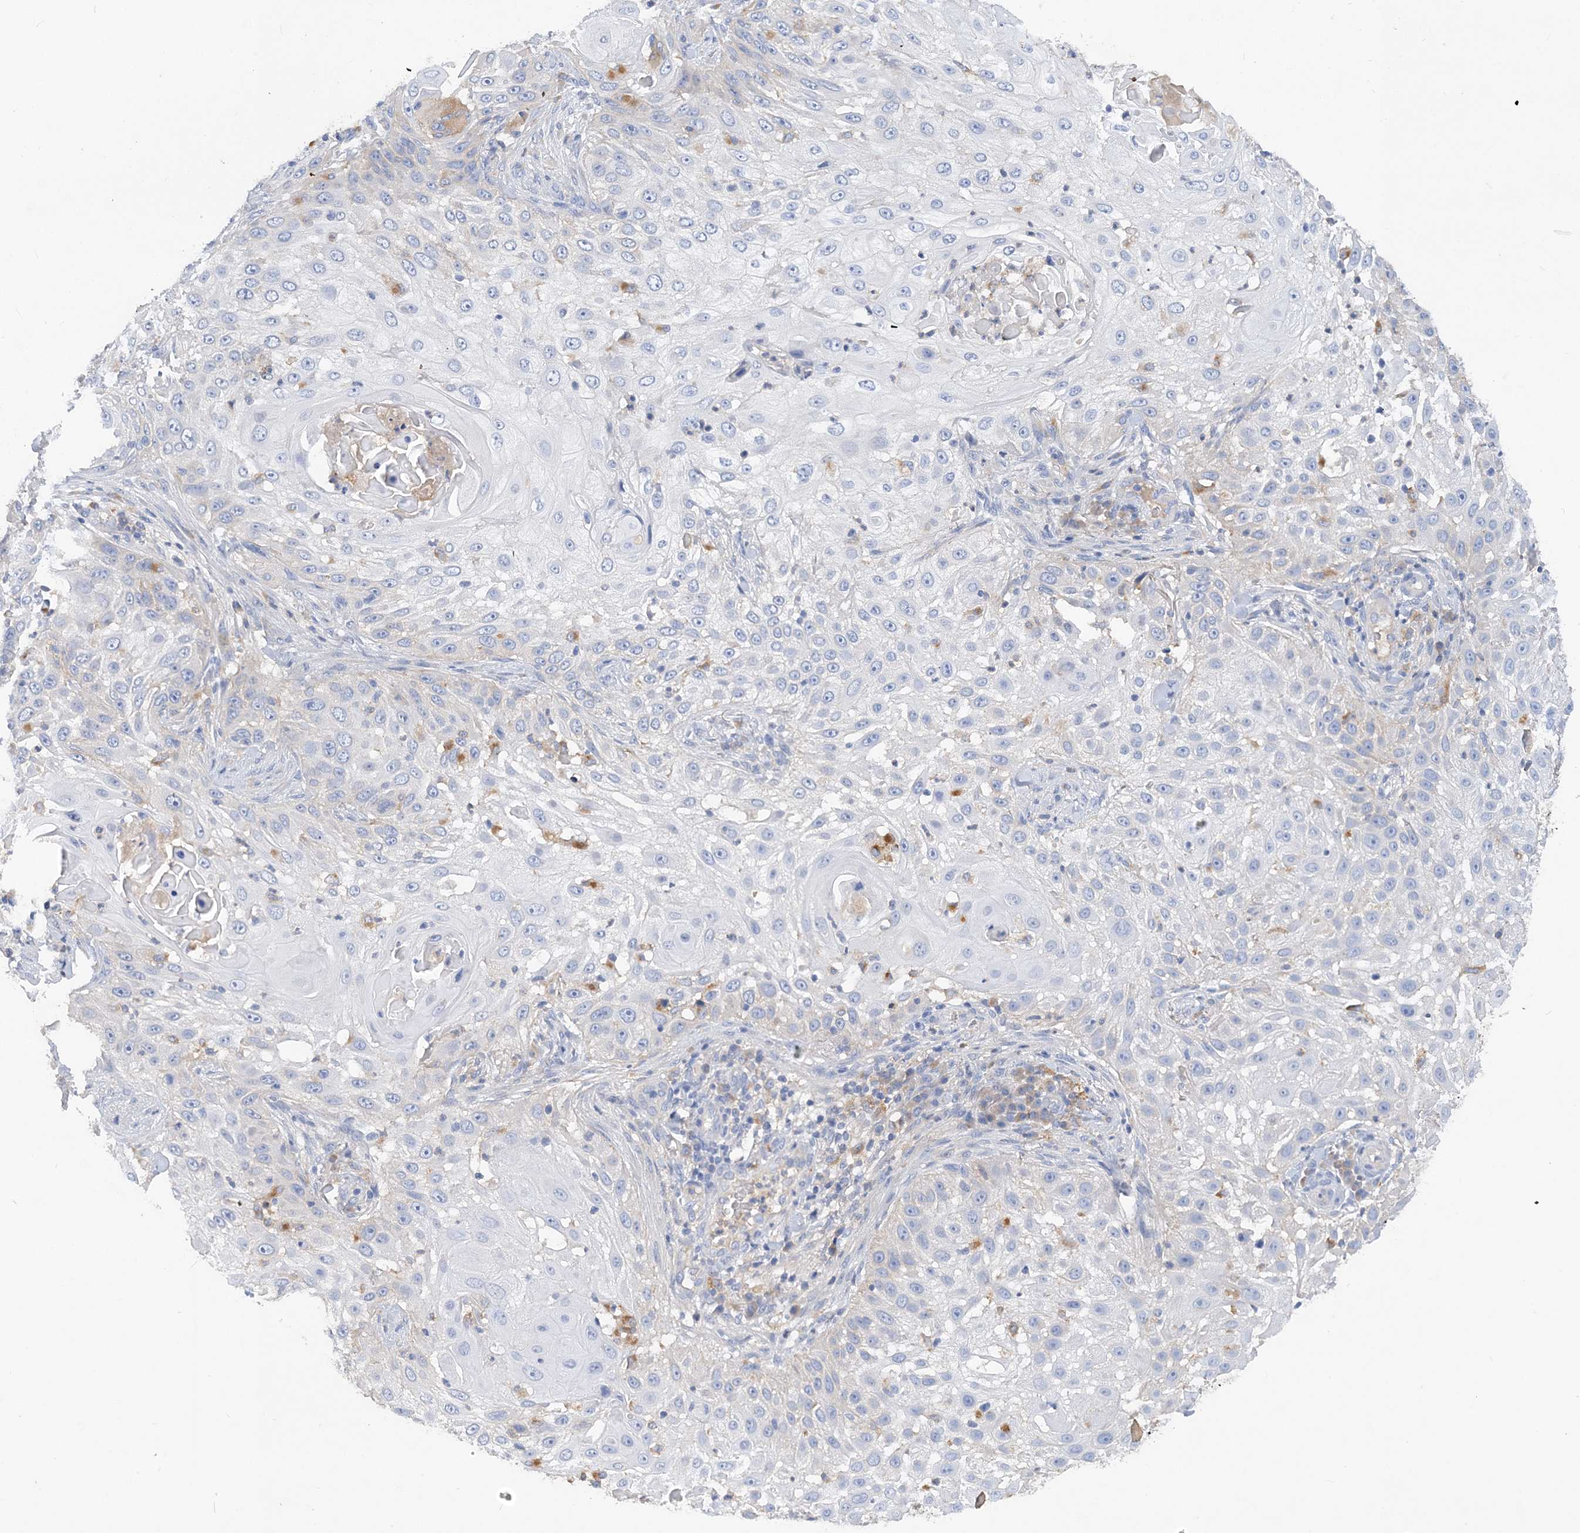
{"staining": {"intensity": "negative", "quantity": "none", "location": "none"}, "tissue": "skin cancer", "cell_type": "Tumor cells", "image_type": "cancer", "snomed": [{"axis": "morphology", "description": "Squamous cell carcinoma, NOS"}, {"axis": "topography", "description": "Skin"}], "caption": "Tumor cells show no significant staining in squamous cell carcinoma (skin).", "gene": "GRINA", "patient": {"sex": "female", "age": 44}}